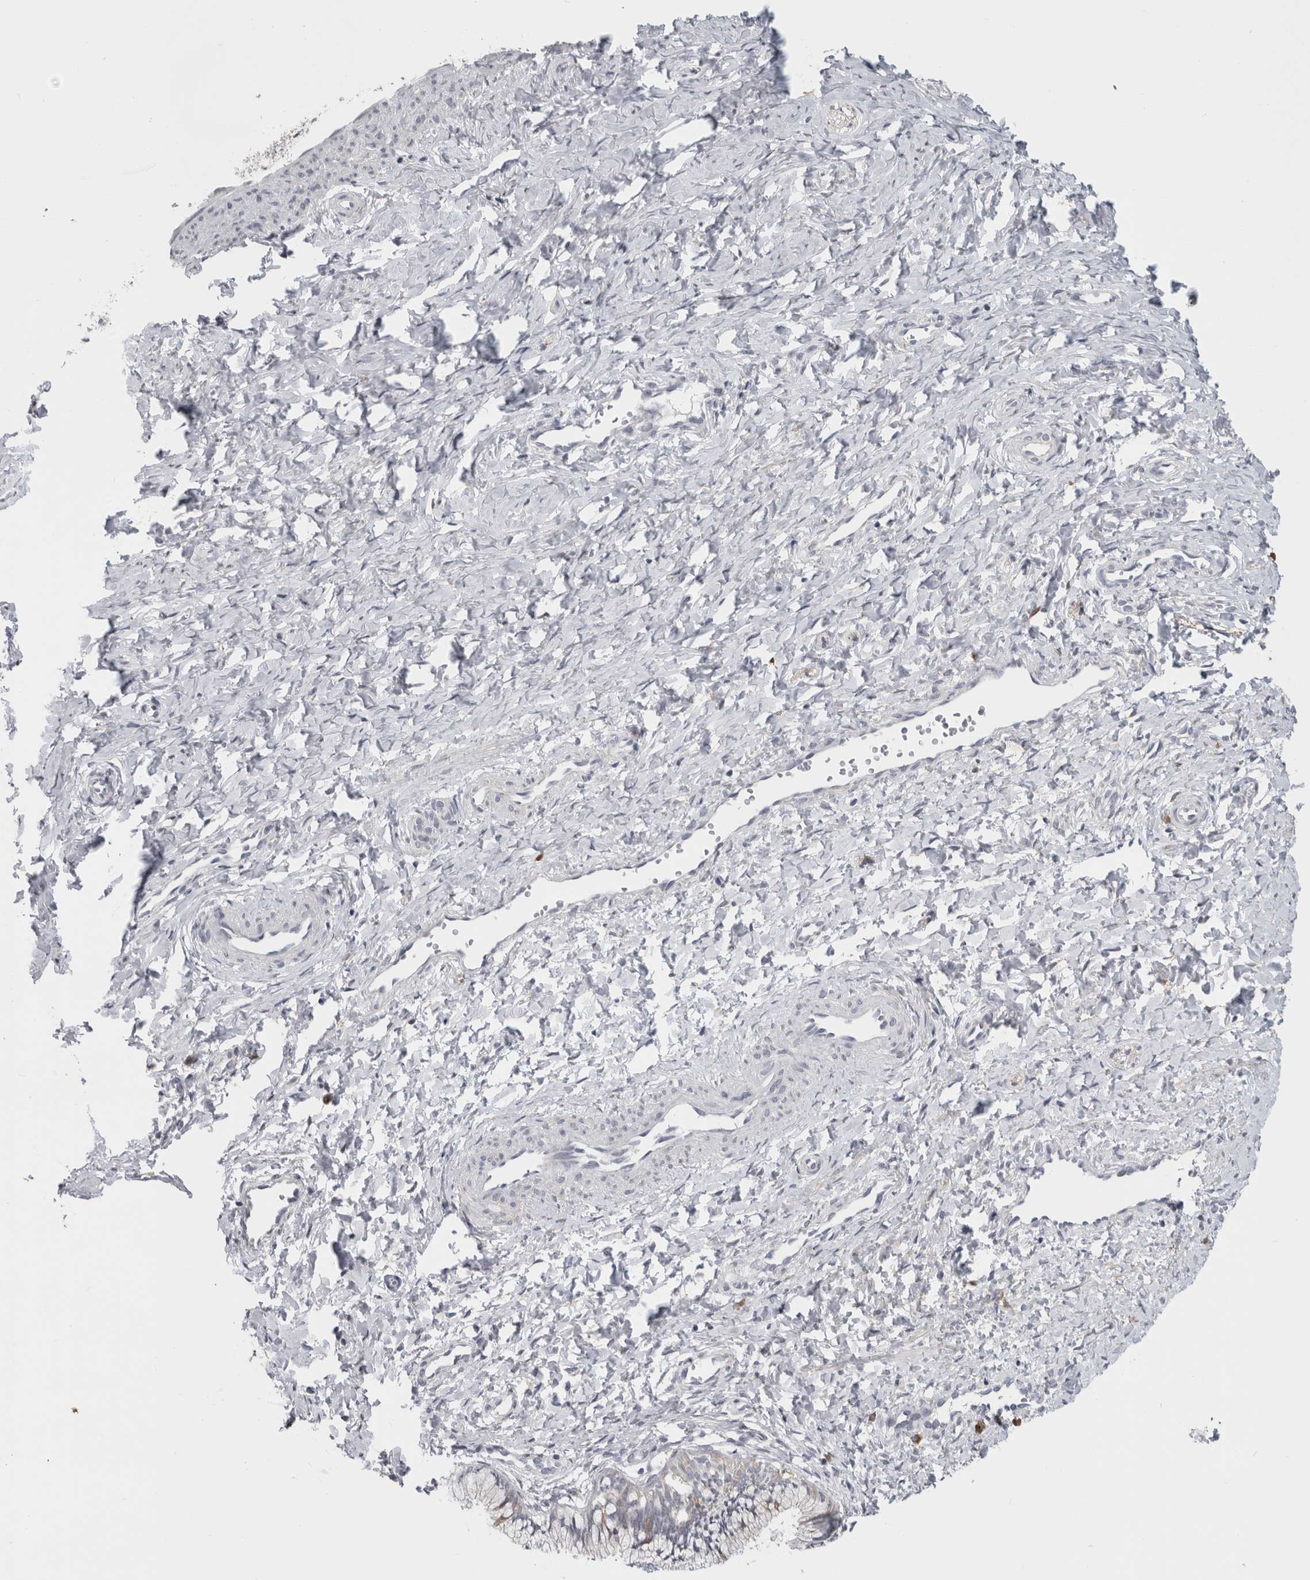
{"staining": {"intensity": "negative", "quantity": "none", "location": "none"}, "tissue": "cervix", "cell_type": "Glandular cells", "image_type": "normal", "snomed": [{"axis": "morphology", "description": "Normal tissue, NOS"}, {"axis": "topography", "description": "Cervix"}], "caption": "Cervix was stained to show a protein in brown. There is no significant positivity in glandular cells. The staining was performed using DAB (3,3'-diaminobenzidine) to visualize the protein expression in brown, while the nuclei were stained in blue with hematoxylin (Magnification: 20x).", "gene": "TMEM242", "patient": {"sex": "female", "age": 27}}